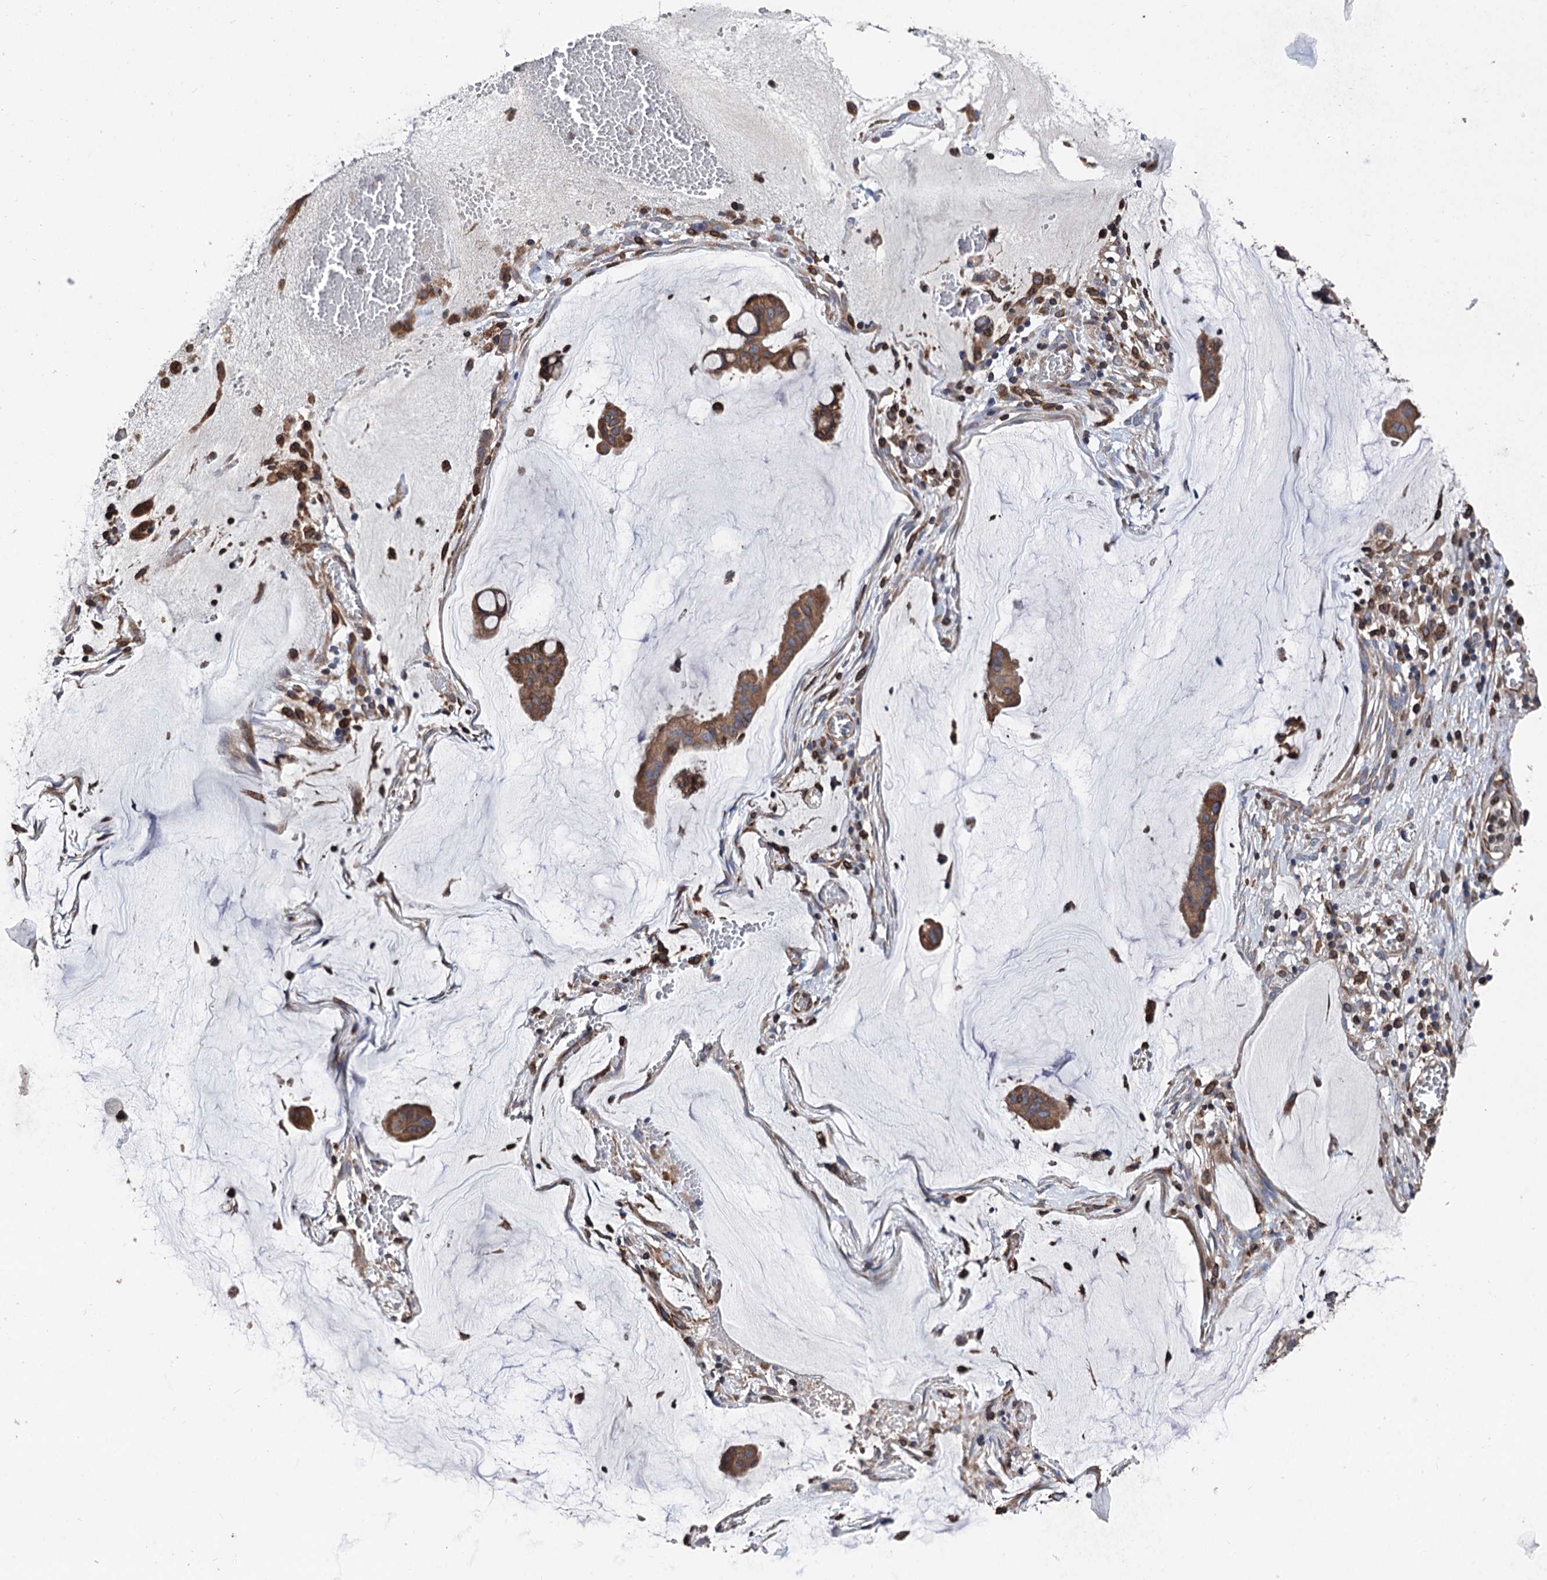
{"staining": {"intensity": "moderate", "quantity": ">75%", "location": "cytoplasmic/membranous"}, "tissue": "ovarian cancer", "cell_type": "Tumor cells", "image_type": "cancer", "snomed": [{"axis": "morphology", "description": "Cystadenocarcinoma, mucinous, NOS"}, {"axis": "topography", "description": "Ovary"}], "caption": "Immunohistochemistry (IHC) image of human ovarian cancer (mucinous cystadenocarcinoma) stained for a protein (brown), which exhibits medium levels of moderate cytoplasmic/membranous expression in approximately >75% of tumor cells.", "gene": "STING1", "patient": {"sex": "female", "age": 73}}